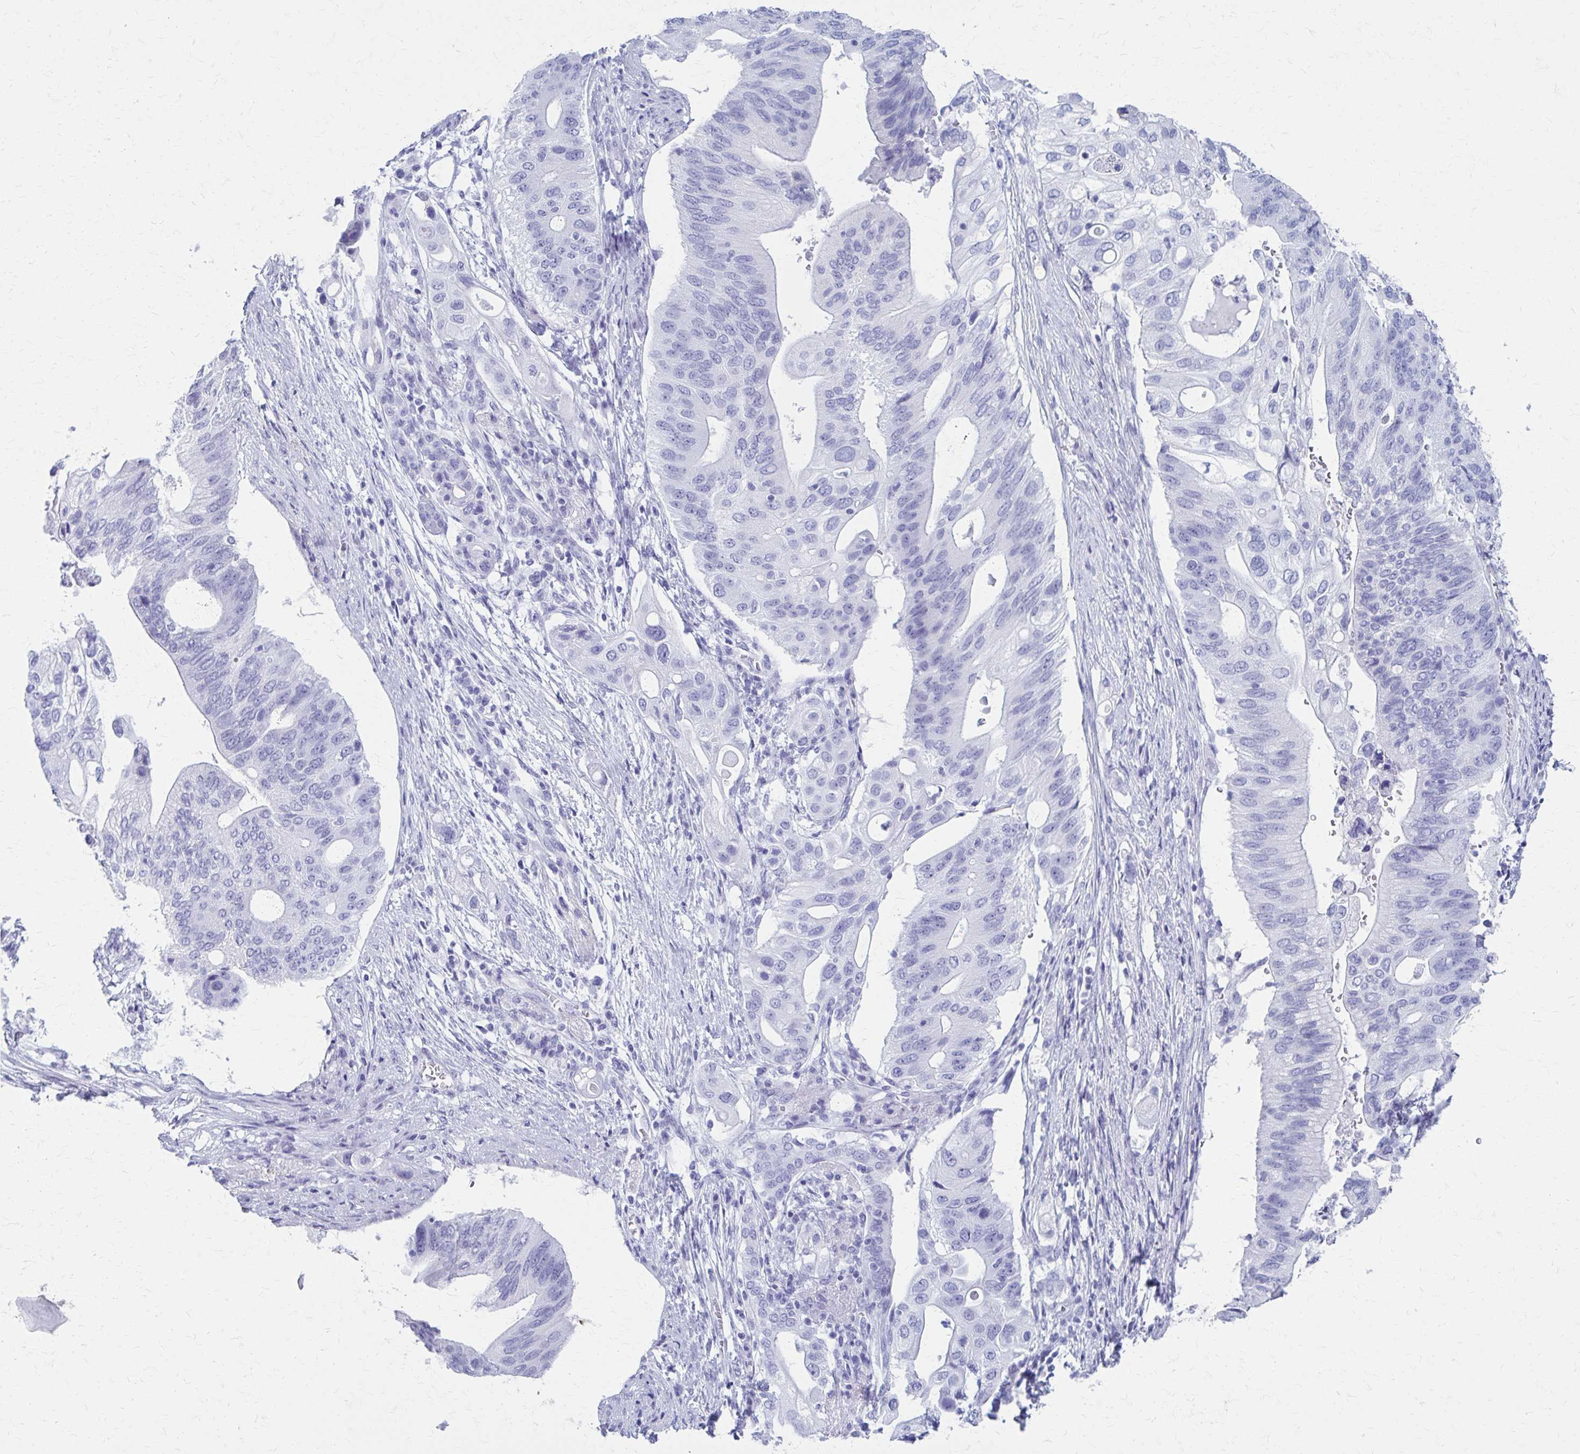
{"staining": {"intensity": "negative", "quantity": "none", "location": "none"}, "tissue": "pancreatic cancer", "cell_type": "Tumor cells", "image_type": "cancer", "snomed": [{"axis": "morphology", "description": "Adenocarcinoma, NOS"}, {"axis": "topography", "description": "Pancreas"}], "caption": "A high-resolution micrograph shows immunohistochemistry staining of pancreatic cancer (adenocarcinoma), which reveals no significant positivity in tumor cells.", "gene": "CELF5", "patient": {"sex": "female", "age": 72}}